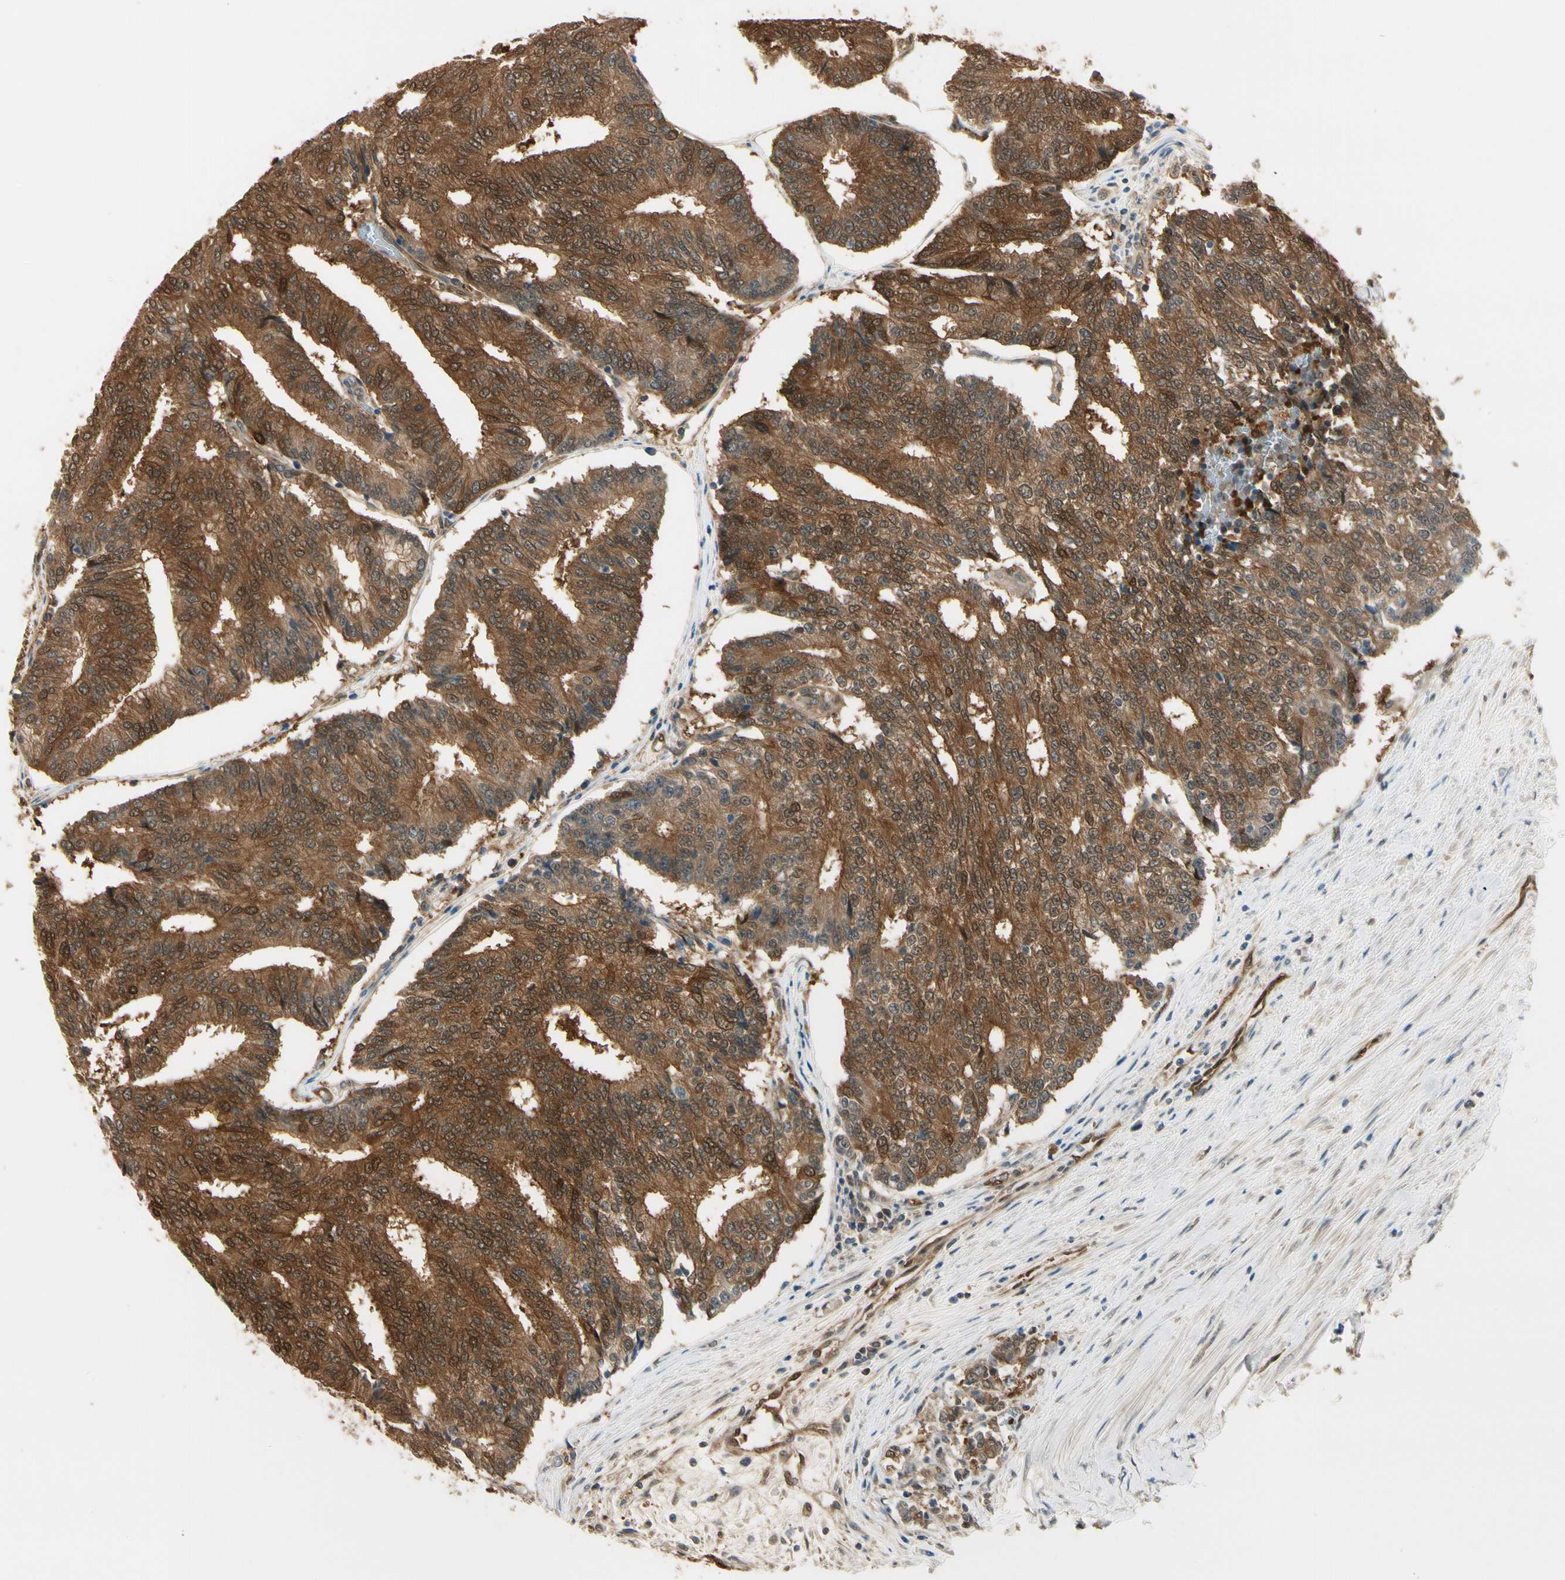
{"staining": {"intensity": "strong", "quantity": ">75%", "location": "cytoplasmic/membranous"}, "tissue": "prostate cancer", "cell_type": "Tumor cells", "image_type": "cancer", "snomed": [{"axis": "morphology", "description": "Adenocarcinoma, High grade"}, {"axis": "topography", "description": "Prostate"}], "caption": "A high amount of strong cytoplasmic/membranous expression is appreciated in approximately >75% of tumor cells in prostate cancer (high-grade adenocarcinoma) tissue.", "gene": "SERPINB6", "patient": {"sex": "male", "age": 55}}